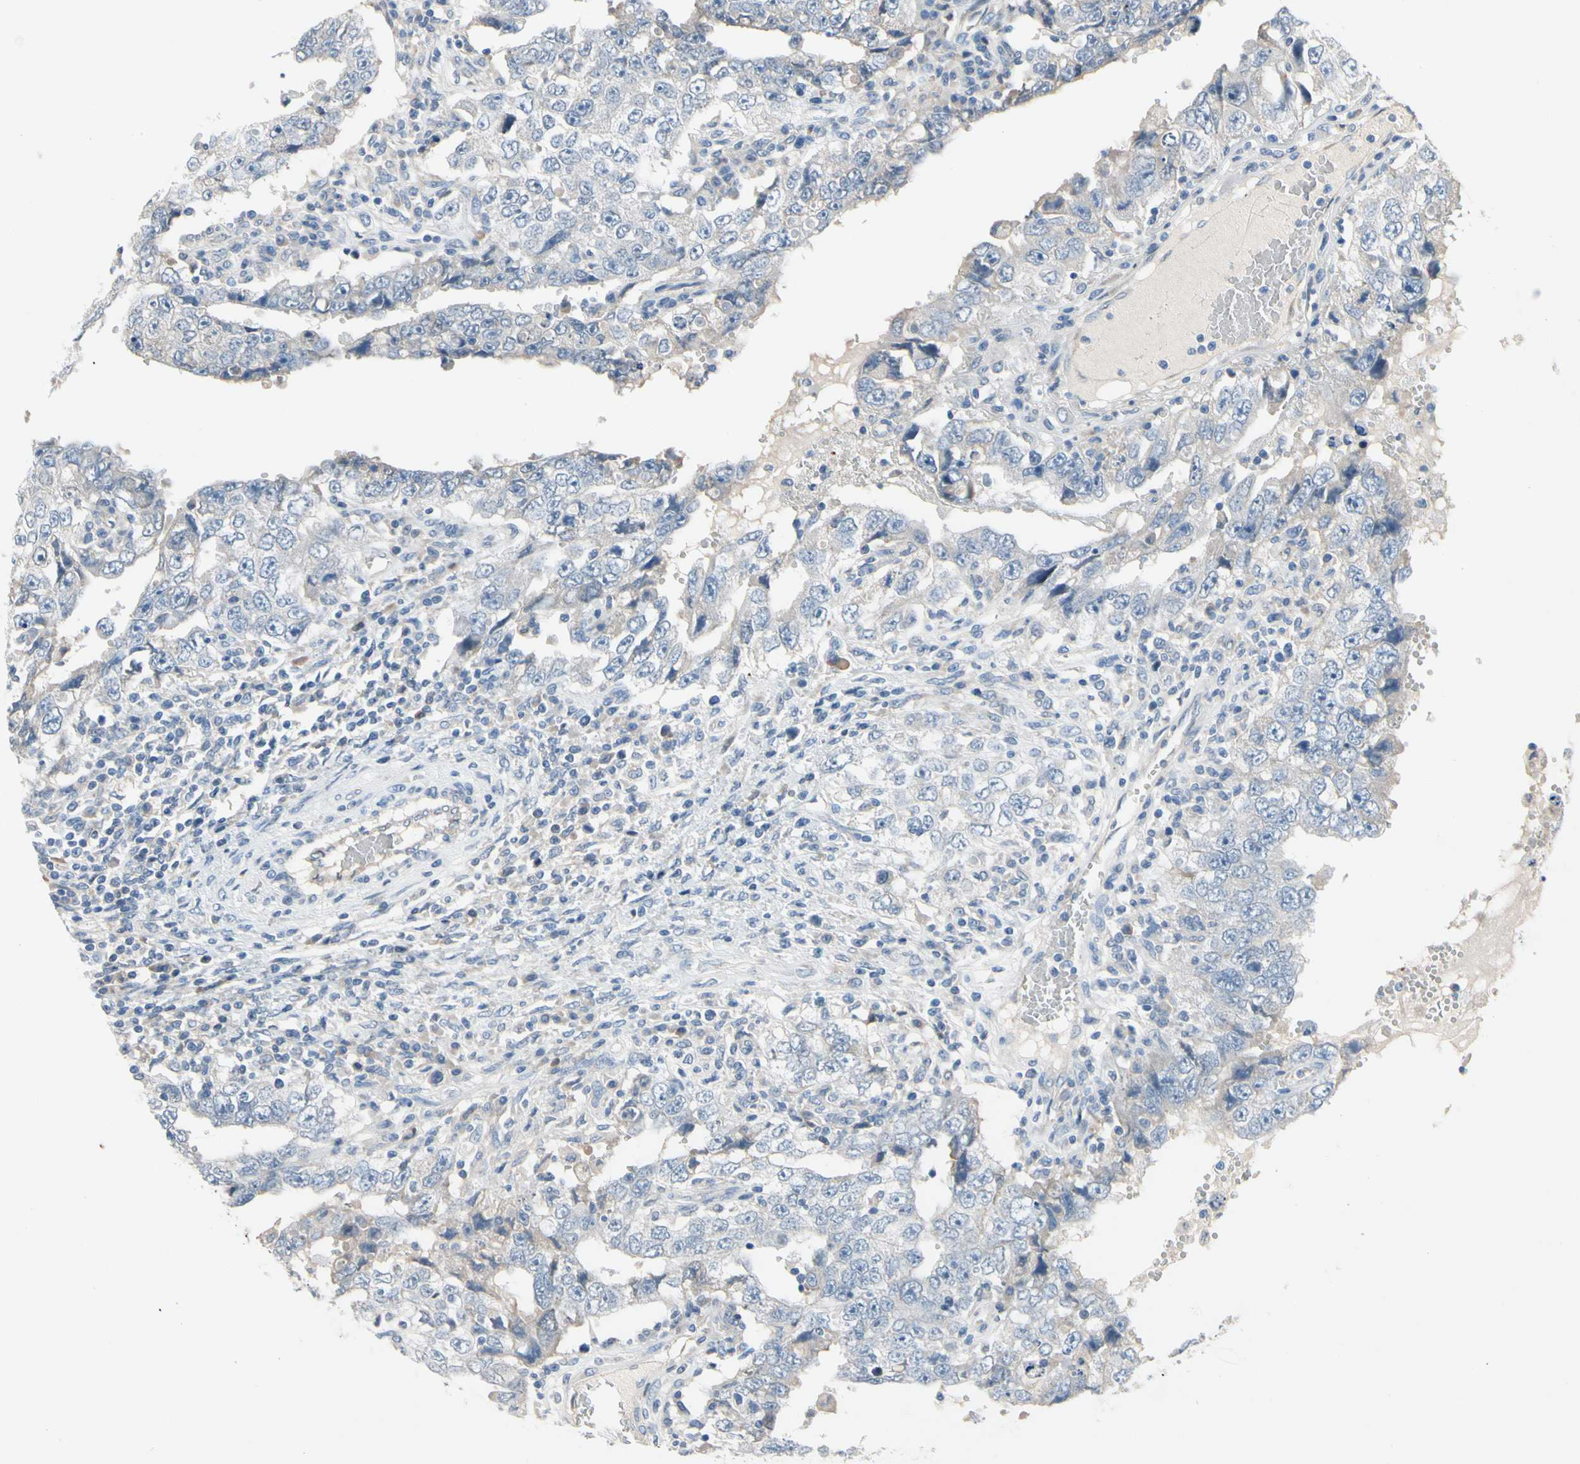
{"staining": {"intensity": "negative", "quantity": "none", "location": "none"}, "tissue": "testis cancer", "cell_type": "Tumor cells", "image_type": "cancer", "snomed": [{"axis": "morphology", "description": "Carcinoma, Embryonal, NOS"}, {"axis": "topography", "description": "Testis"}], "caption": "Testis cancer (embryonal carcinoma) was stained to show a protein in brown. There is no significant positivity in tumor cells.", "gene": "PIP5K1B", "patient": {"sex": "male", "age": 26}}